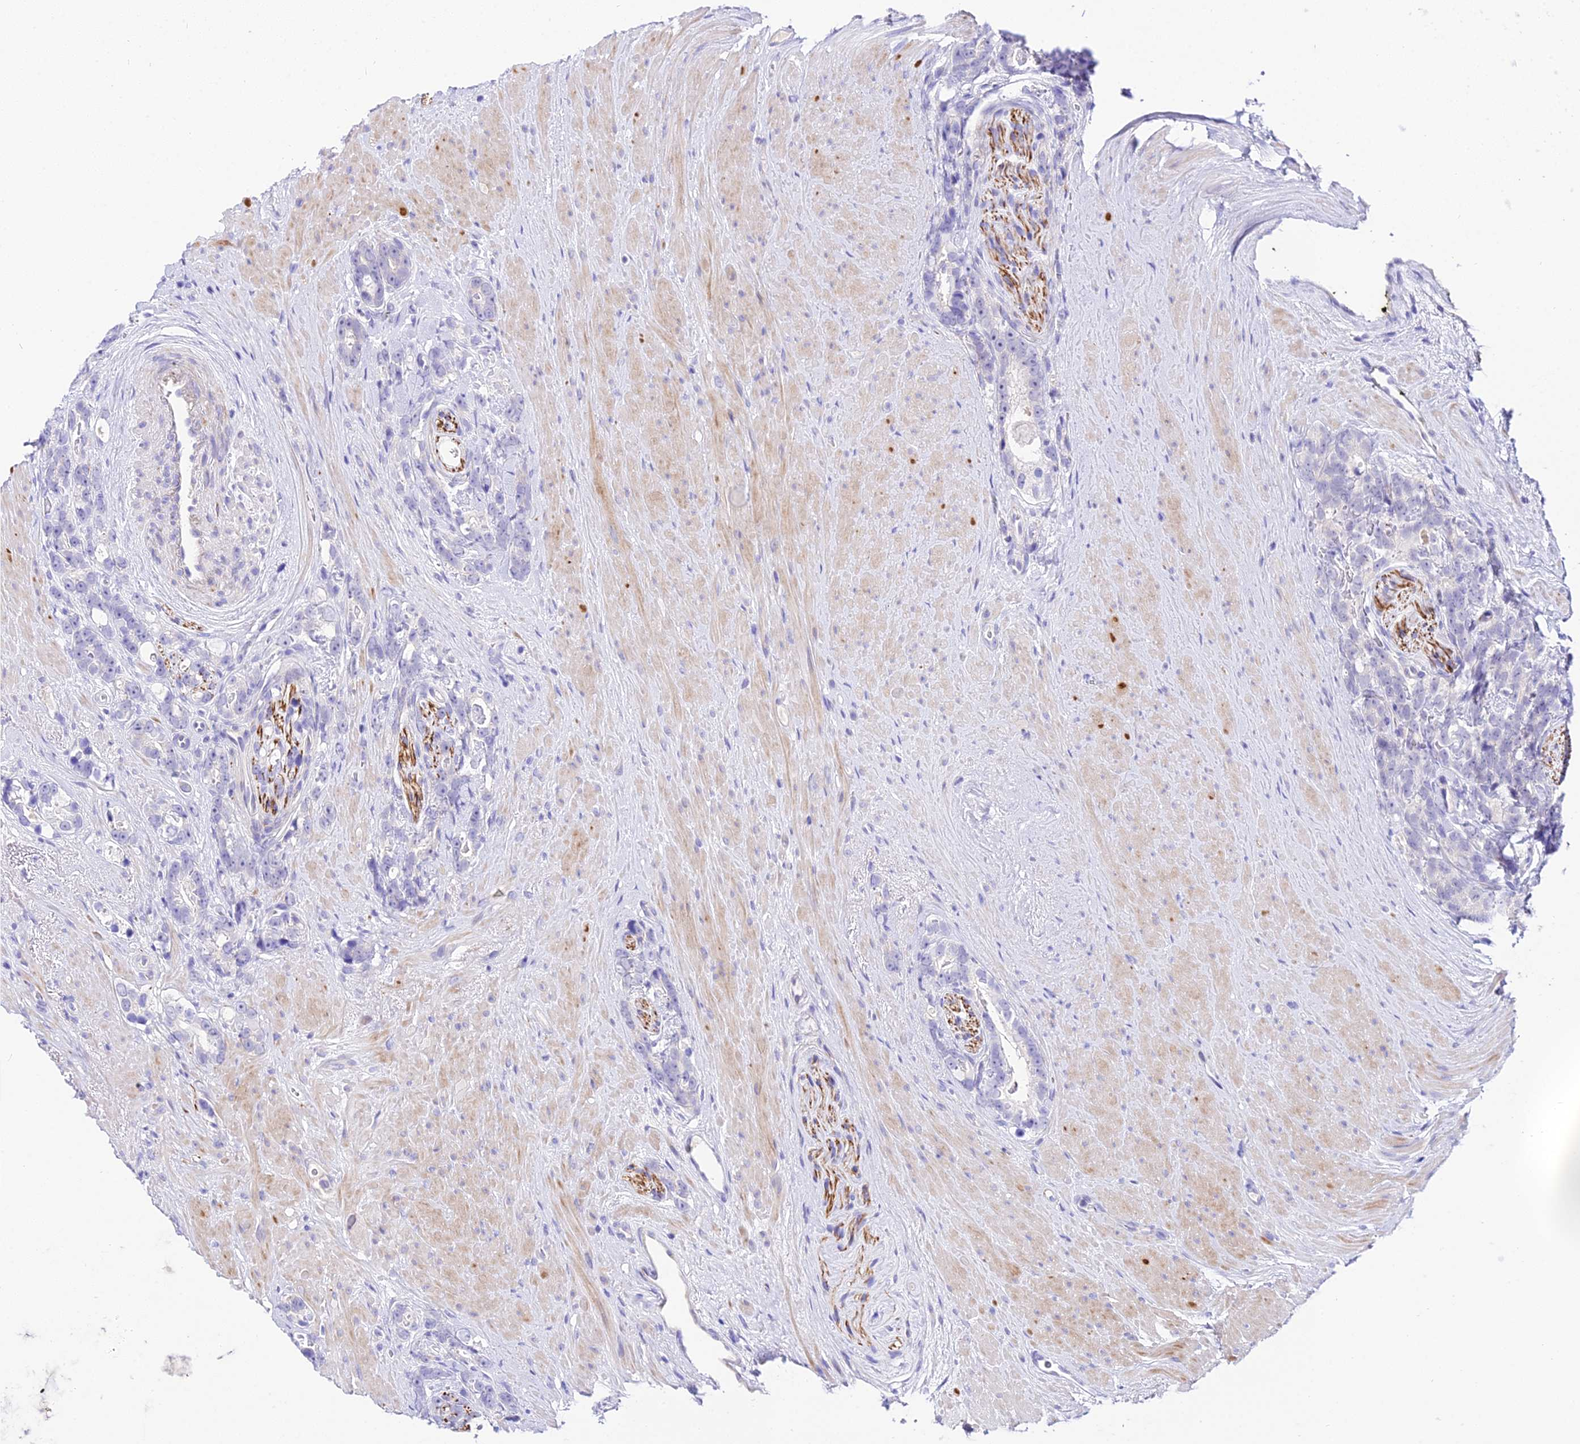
{"staining": {"intensity": "negative", "quantity": "none", "location": "none"}, "tissue": "prostate cancer", "cell_type": "Tumor cells", "image_type": "cancer", "snomed": [{"axis": "morphology", "description": "Adenocarcinoma, High grade"}, {"axis": "topography", "description": "Prostate"}], "caption": "A high-resolution micrograph shows immunohistochemistry staining of prostate cancer (high-grade adenocarcinoma), which shows no significant expression in tumor cells. (DAB IHC, high magnification).", "gene": "DEFB106A", "patient": {"sex": "male", "age": 74}}